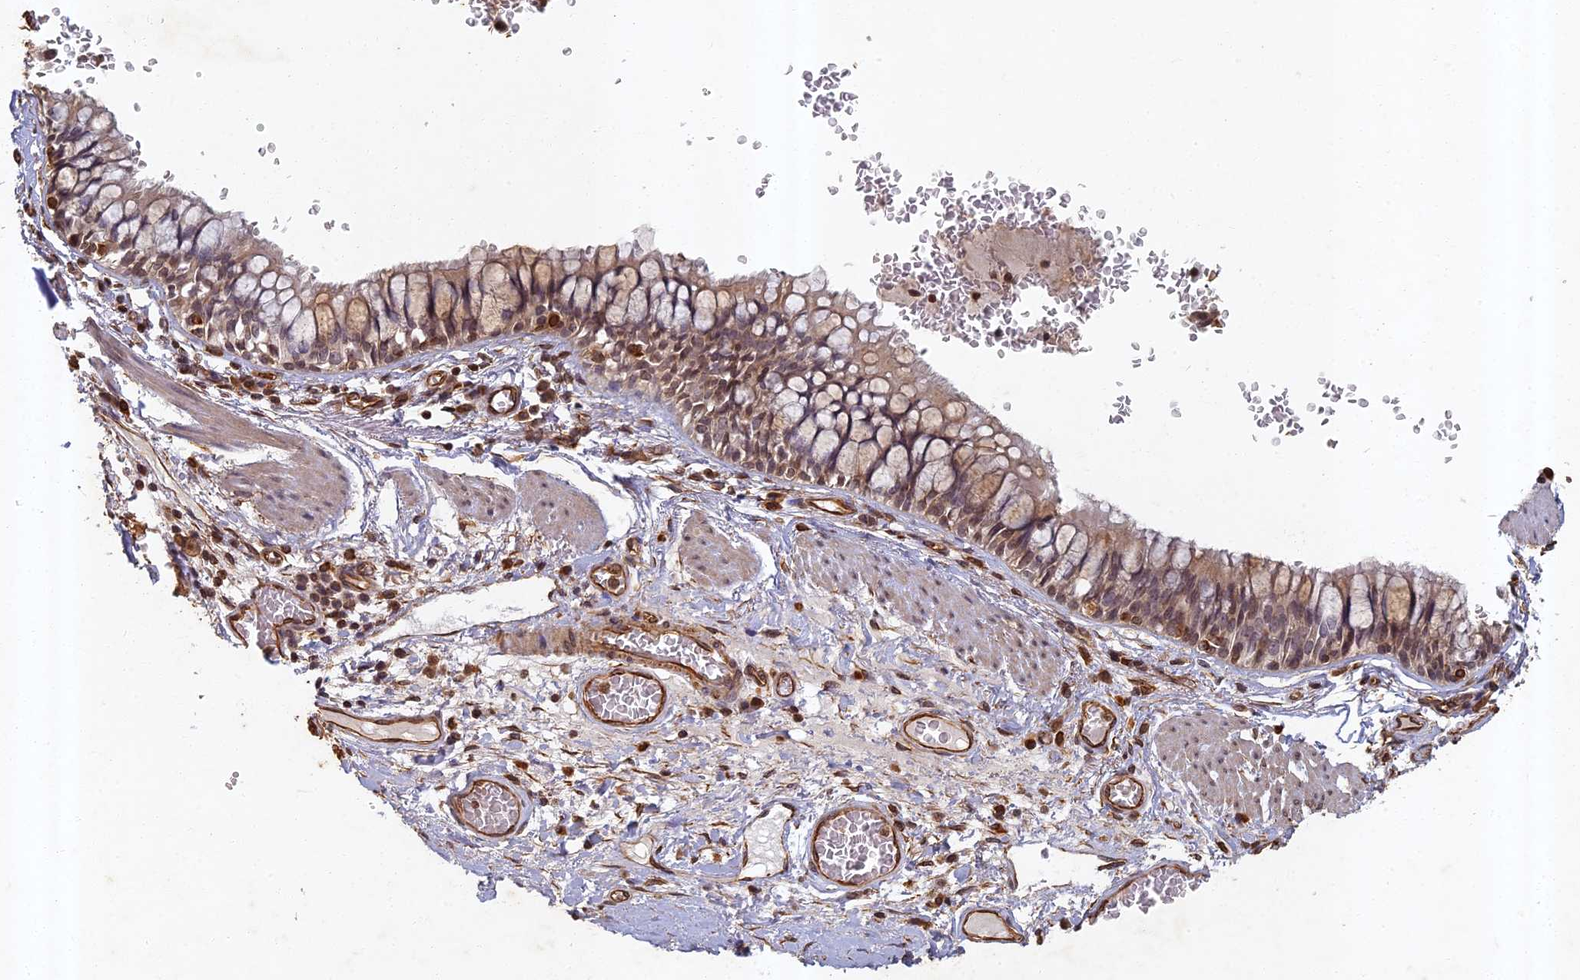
{"staining": {"intensity": "weak", "quantity": ">75%", "location": "cytoplasmic/membranous,nuclear"}, "tissue": "bronchus", "cell_type": "Respiratory epithelial cells", "image_type": "normal", "snomed": [{"axis": "morphology", "description": "Normal tissue, NOS"}, {"axis": "topography", "description": "Cartilage tissue"}, {"axis": "topography", "description": "Bronchus"}], "caption": "IHC (DAB (3,3'-diaminobenzidine)) staining of normal human bronchus exhibits weak cytoplasmic/membranous,nuclear protein staining in about >75% of respiratory epithelial cells. (DAB (3,3'-diaminobenzidine) IHC, brown staining for protein, blue staining for nuclei).", "gene": "ABCB10", "patient": {"sex": "female", "age": 36}}